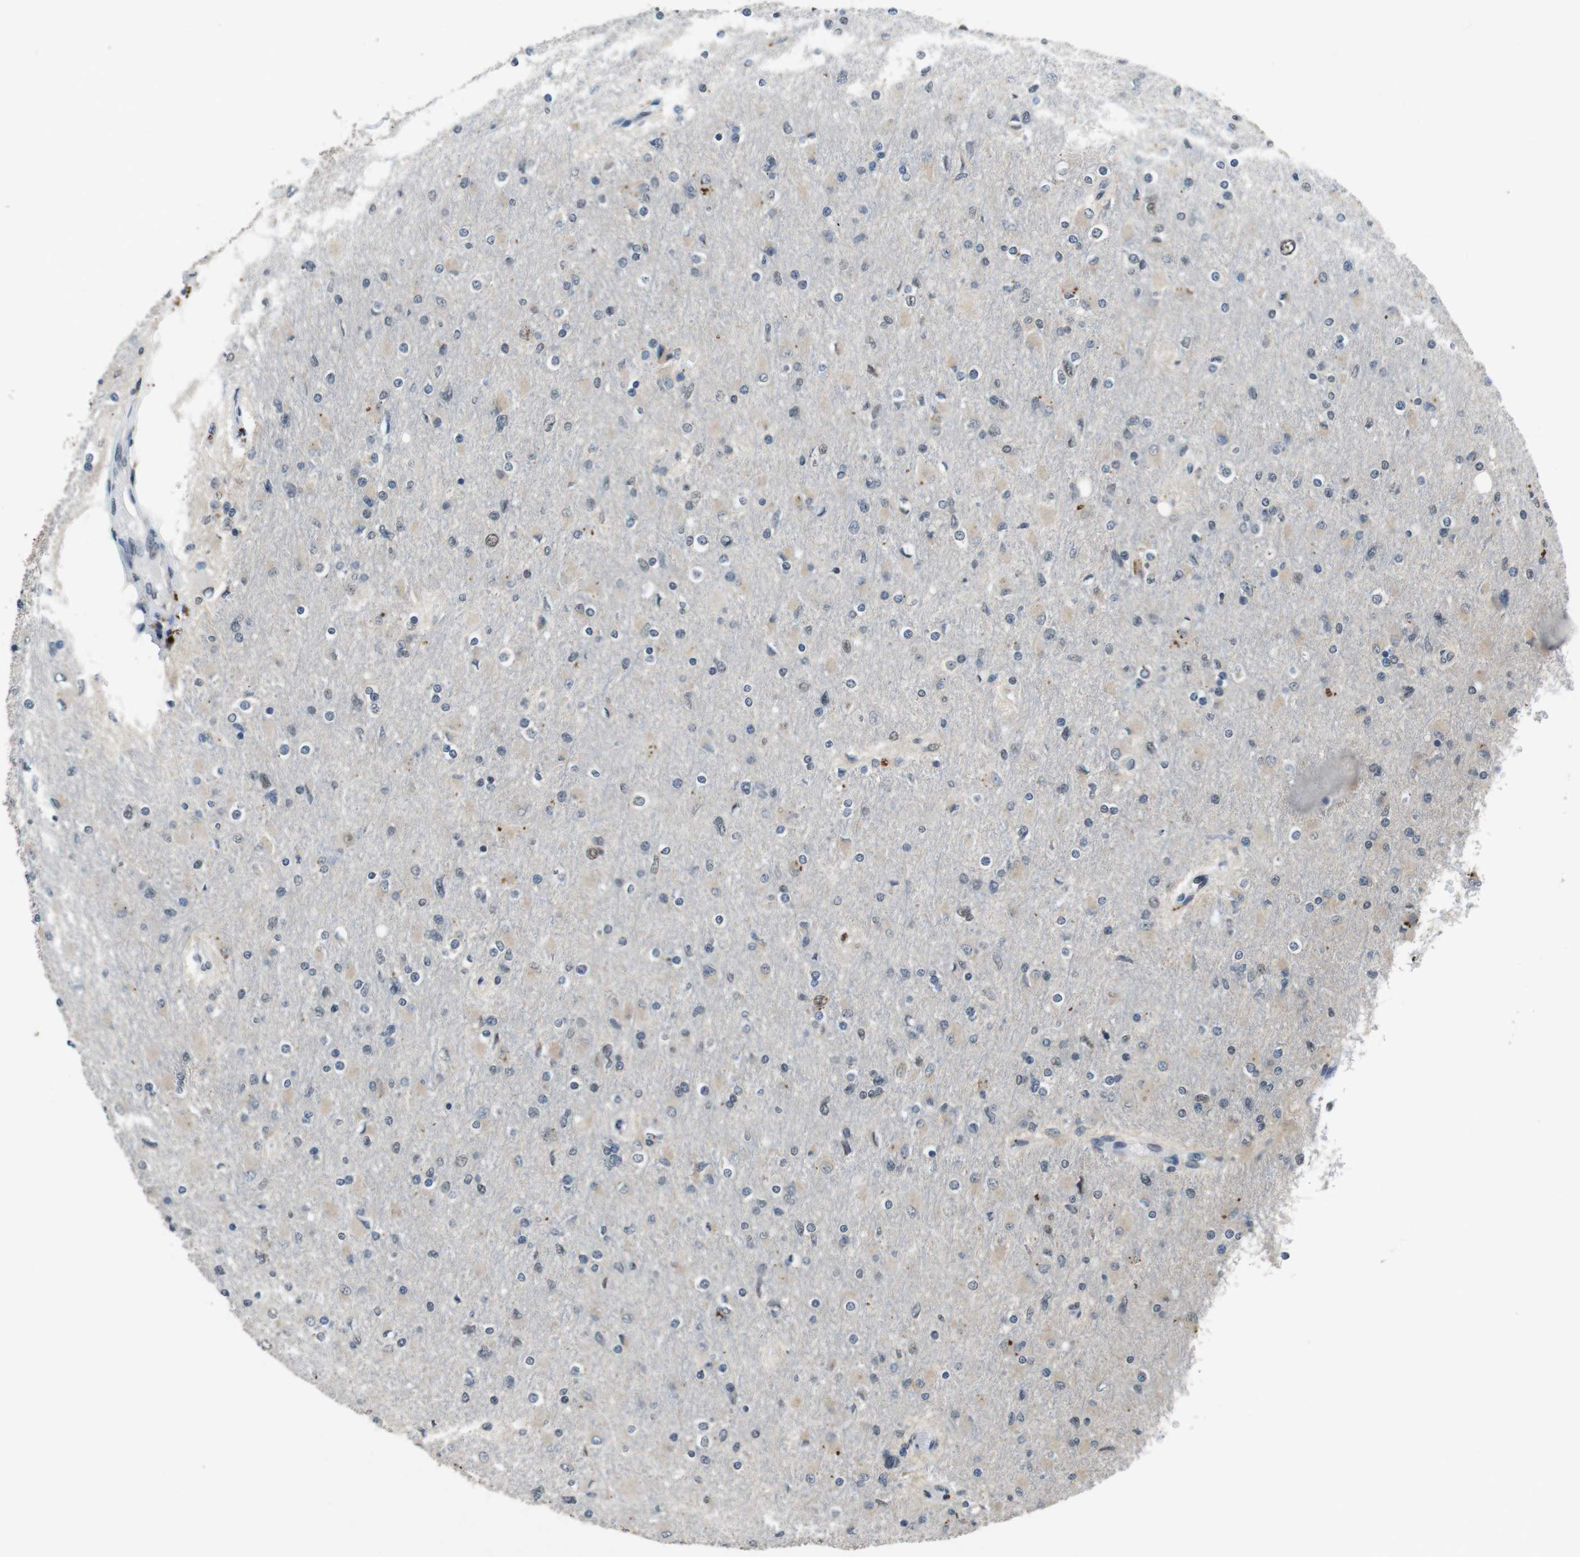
{"staining": {"intensity": "weak", "quantity": "<25%", "location": "cytoplasmic/membranous,nuclear"}, "tissue": "glioma", "cell_type": "Tumor cells", "image_type": "cancer", "snomed": [{"axis": "morphology", "description": "Glioma, malignant, High grade"}, {"axis": "topography", "description": "Cerebral cortex"}], "caption": "Malignant glioma (high-grade) stained for a protein using IHC reveals no positivity tumor cells.", "gene": "USP7", "patient": {"sex": "female", "age": 36}}